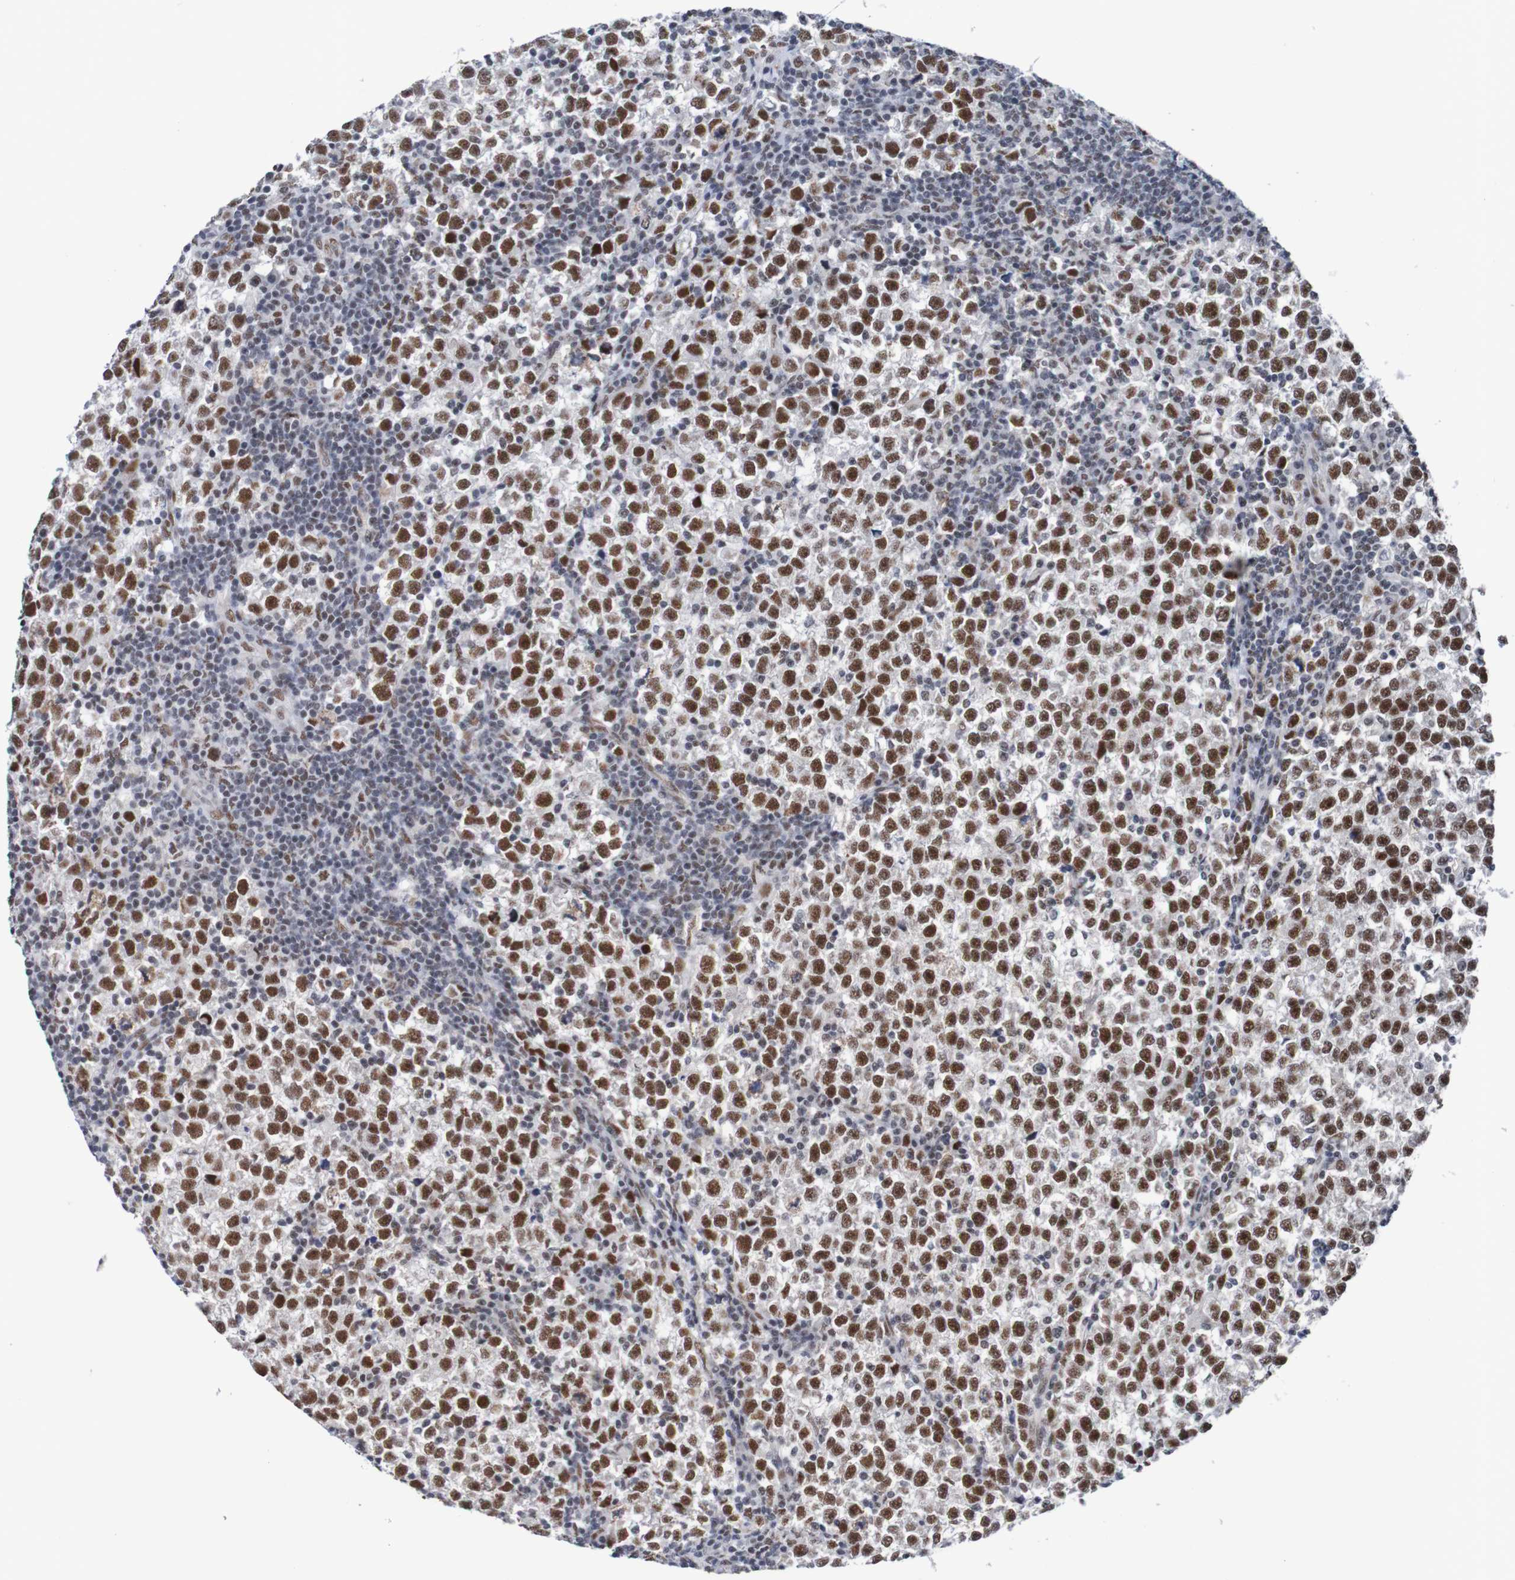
{"staining": {"intensity": "strong", "quantity": ">75%", "location": "nuclear"}, "tissue": "testis cancer", "cell_type": "Tumor cells", "image_type": "cancer", "snomed": [{"axis": "morphology", "description": "Seminoma, NOS"}, {"axis": "topography", "description": "Testis"}], "caption": "Brown immunohistochemical staining in testis cancer exhibits strong nuclear positivity in approximately >75% of tumor cells.", "gene": "CDC5L", "patient": {"sex": "male", "age": 43}}